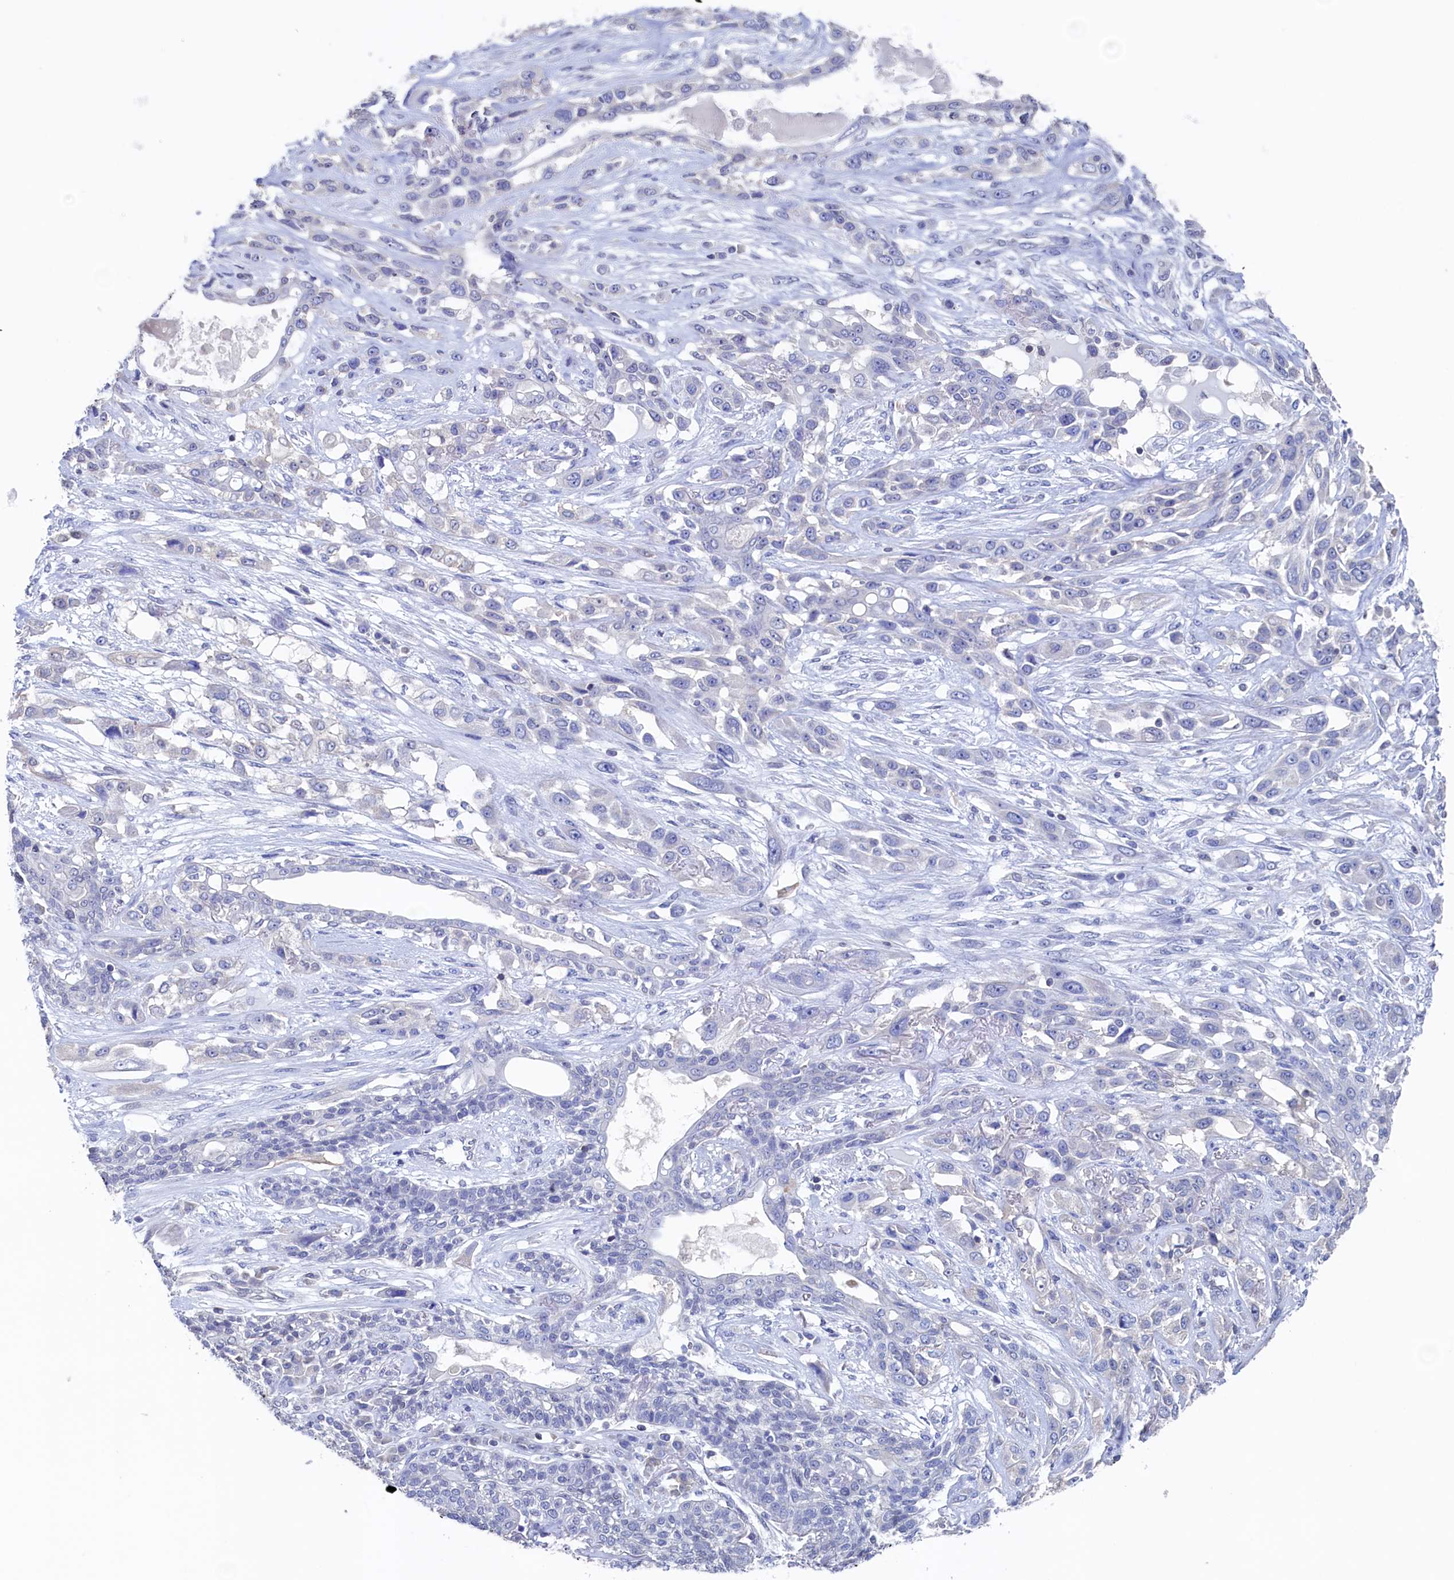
{"staining": {"intensity": "negative", "quantity": "none", "location": "none"}, "tissue": "lung cancer", "cell_type": "Tumor cells", "image_type": "cancer", "snomed": [{"axis": "morphology", "description": "Squamous cell carcinoma, NOS"}, {"axis": "topography", "description": "Lung"}], "caption": "Tumor cells show no significant protein staining in squamous cell carcinoma (lung).", "gene": "C11orf54", "patient": {"sex": "female", "age": 70}}